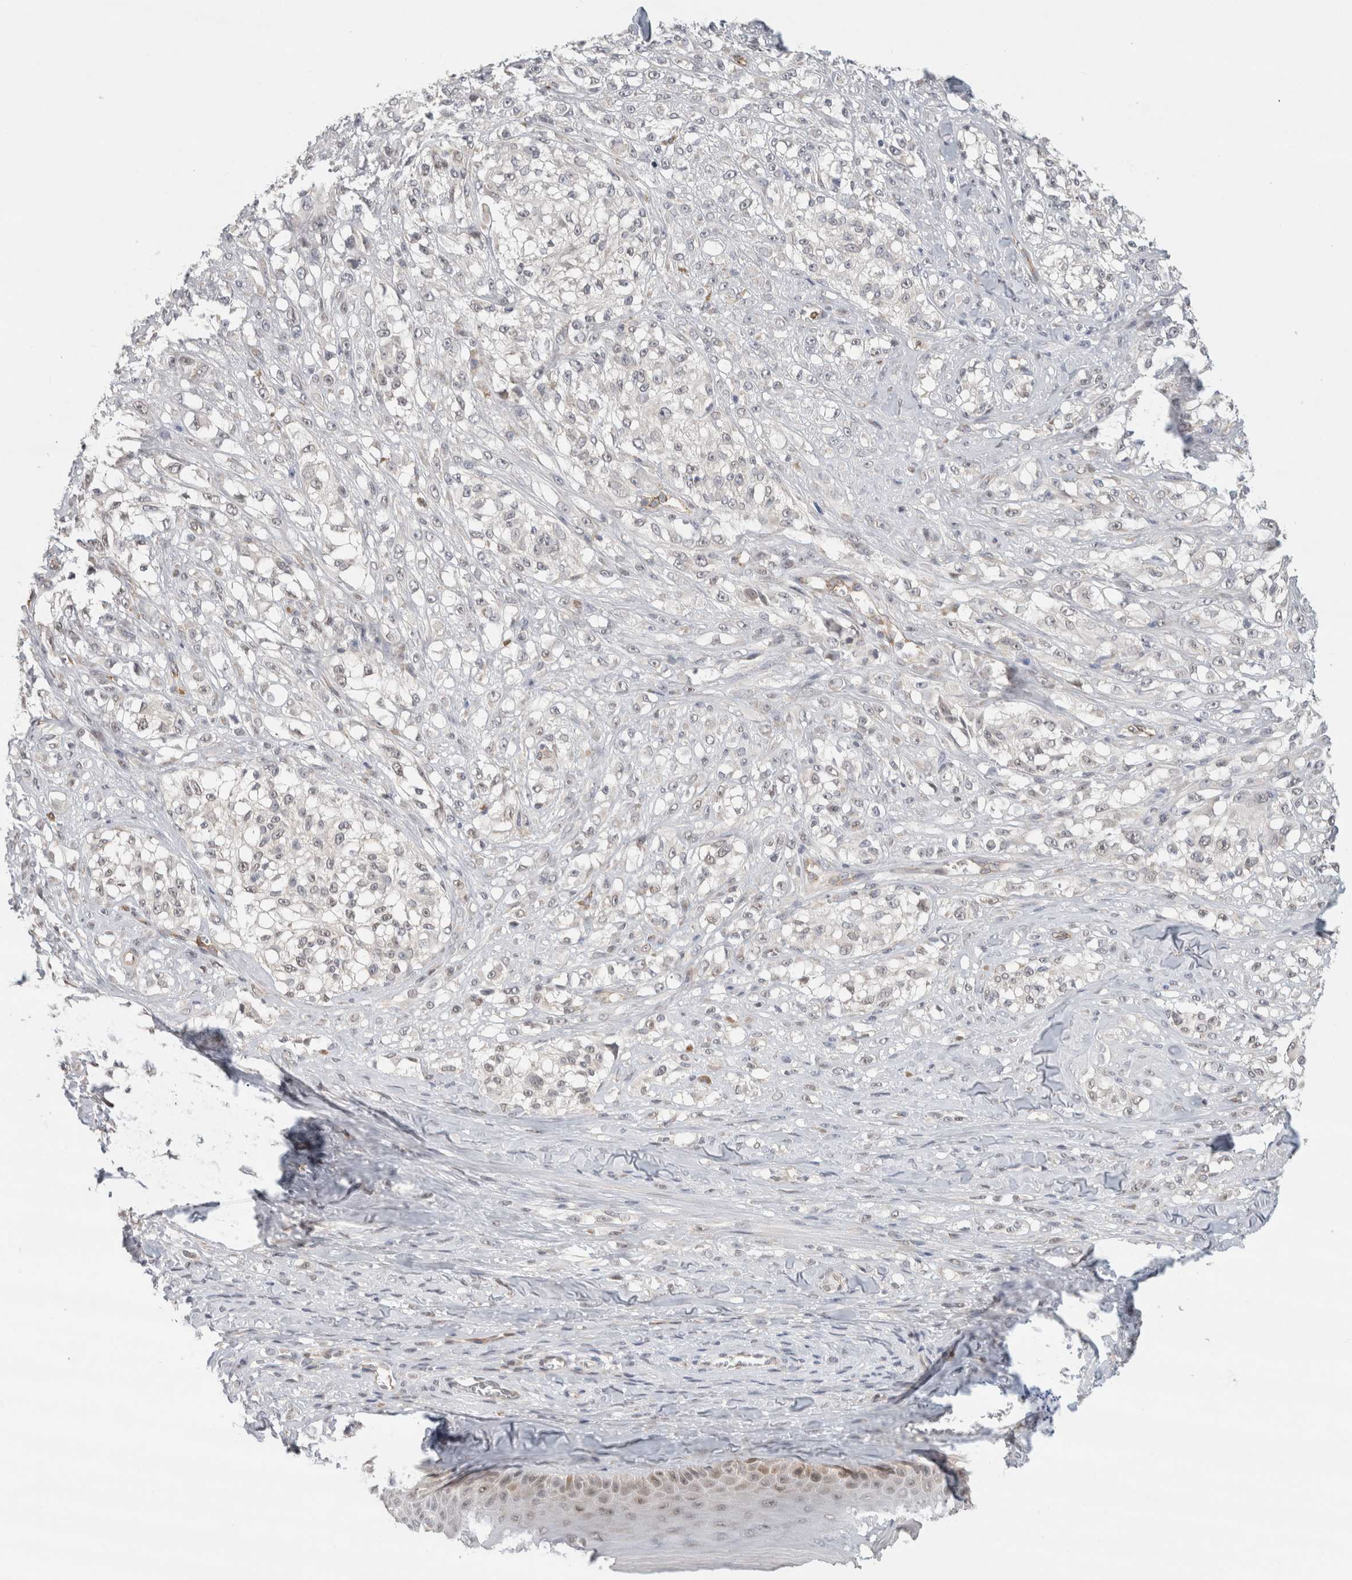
{"staining": {"intensity": "negative", "quantity": "none", "location": "none"}, "tissue": "melanoma", "cell_type": "Tumor cells", "image_type": "cancer", "snomed": [{"axis": "morphology", "description": "Malignant melanoma, NOS"}, {"axis": "topography", "description": "Skin of head"}], "caption": "The micrograph demonstrates no staining of tumor cells in melanoma.", "gene": "EIF4G3", "patient": {"sex": "male", "age": 83}}